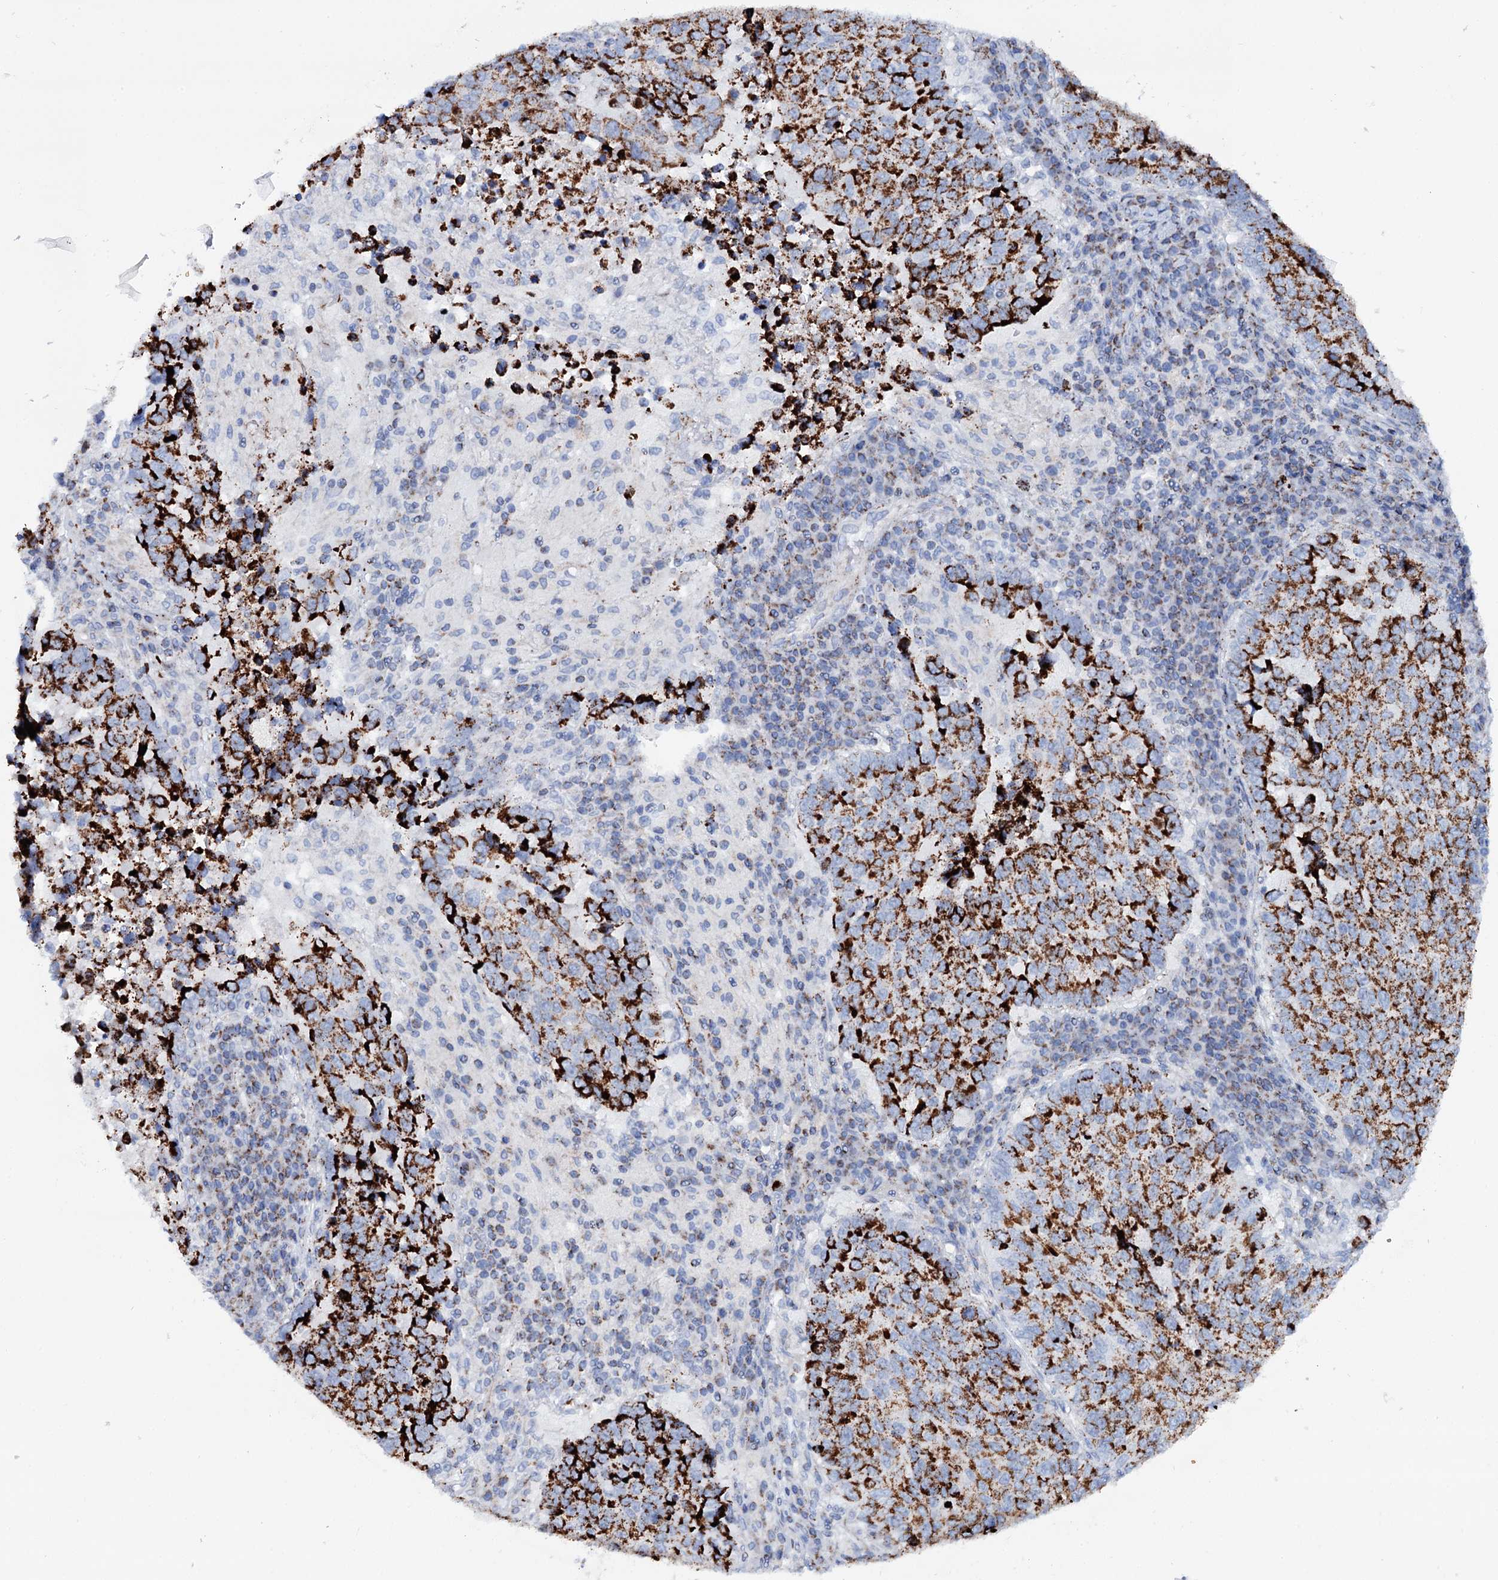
{"staining": {"intensity": "strong", "quantity": ">75%", "location": "cytoplasmic/membranous"}, "tissue": "lung cancer", "cell_type": "Tumor cells", "image_type": "cancer", "snomed": [{"axis": "morphology", "description": "Squamous cell carcinoma, NOS"}, {"axis": "topography", "description": "Lung"}], "caption": "The image reveals immunohistochemical staining of lung squamous cell carcinoma. There is strong cytoplasmic/membranous expression is present in about >75% of tumor cells.", "gene": "UBASH3B", "patient": {"sex": "male", "age": 73}}